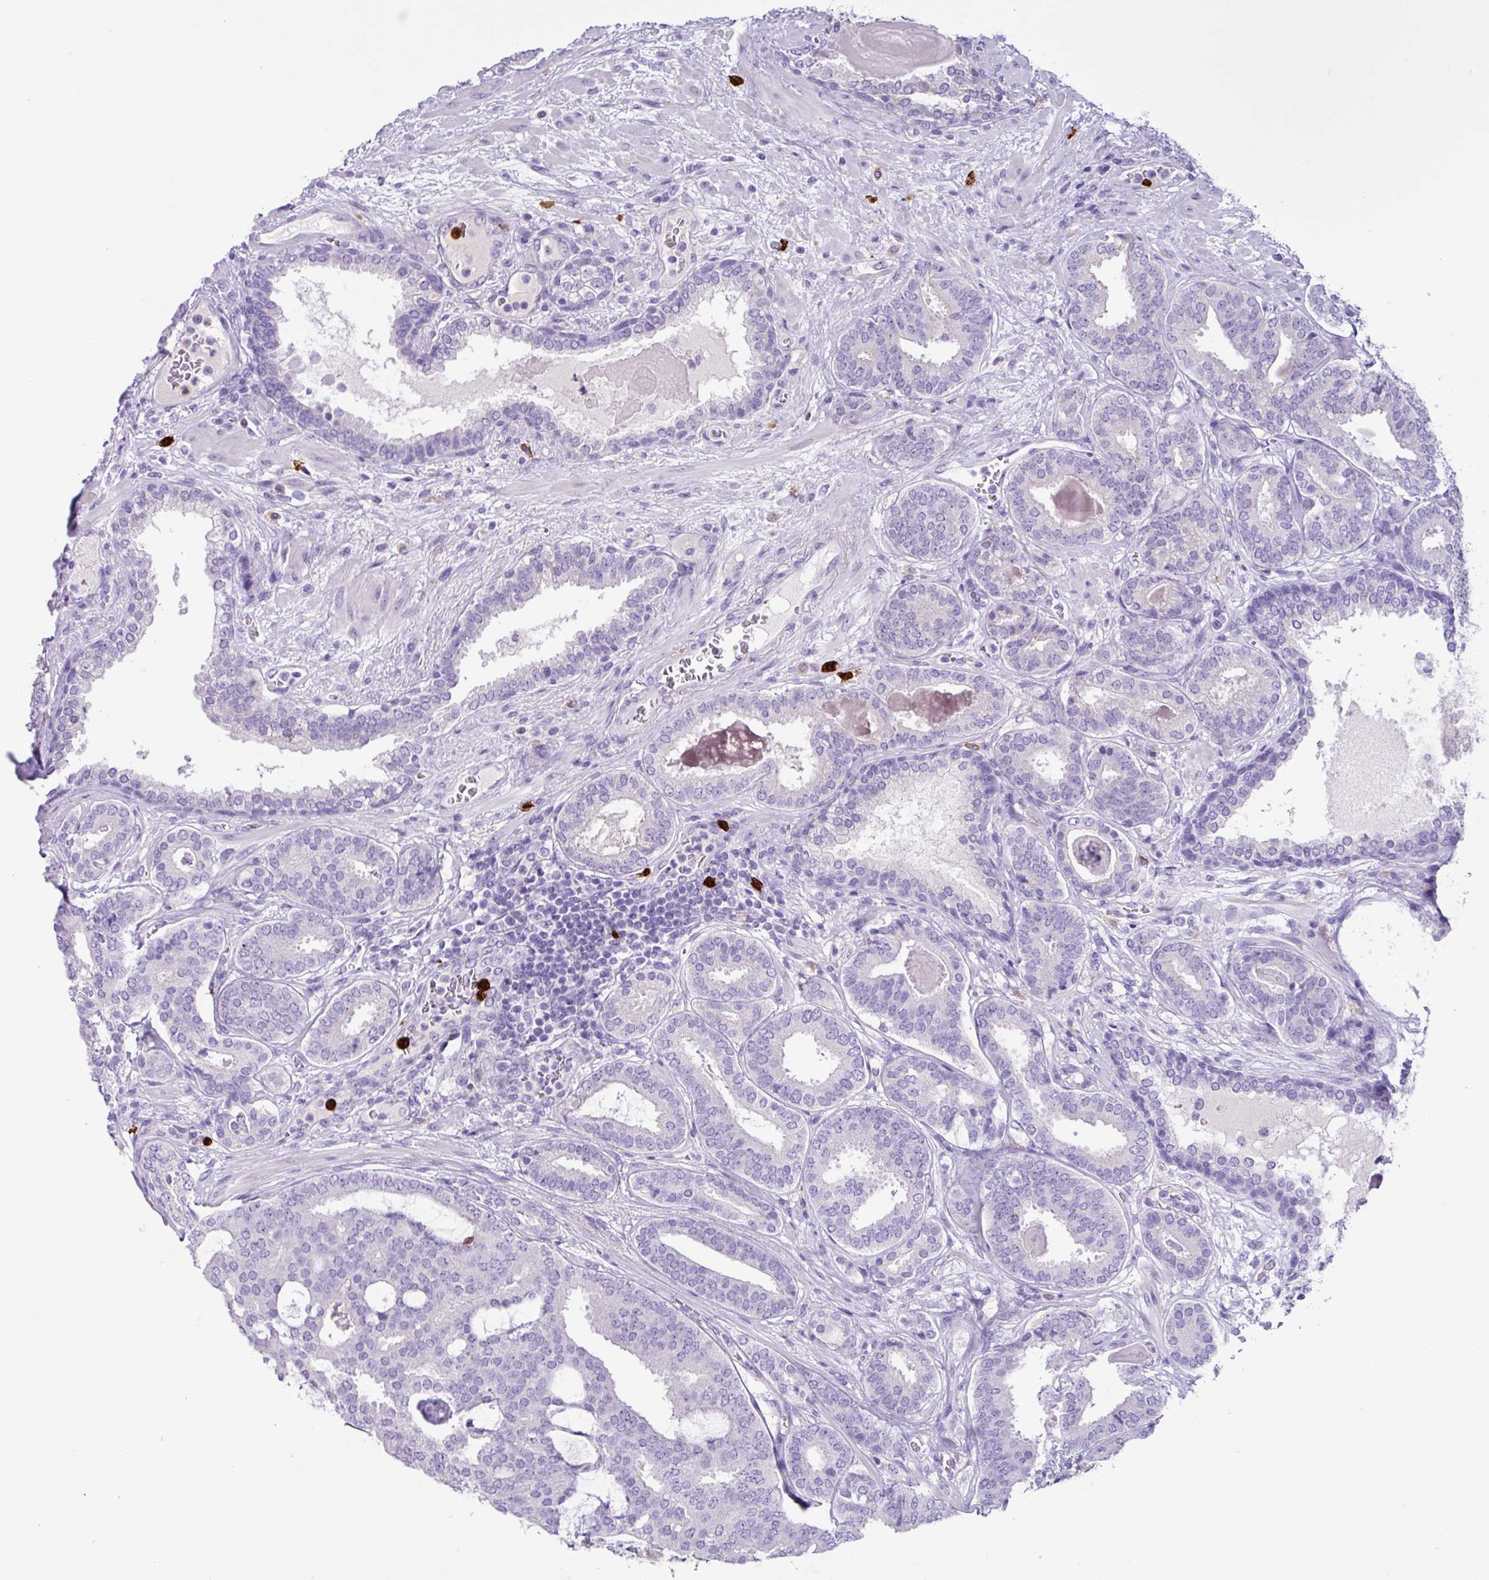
{"staining": {"intensity": "negative", "quantity": "none", "location": "none"}, "tissue": "prostate cancer", "cell_type": "Tumor cells", "image_type": "cancer", "snomed": [{"axis": "morphology", "description": "Adenocarcinoma, High grade"}, {"axis": "topography", "description": "Prostate"}], "caption": "Immunohistochemistry (IHC) histopathology image of human prostate cancer stained for a protein (brown), which demonstrates no staining in tumor cells.", "gene": "MRM2", "patient": {"sex": "male", "age": 65}}